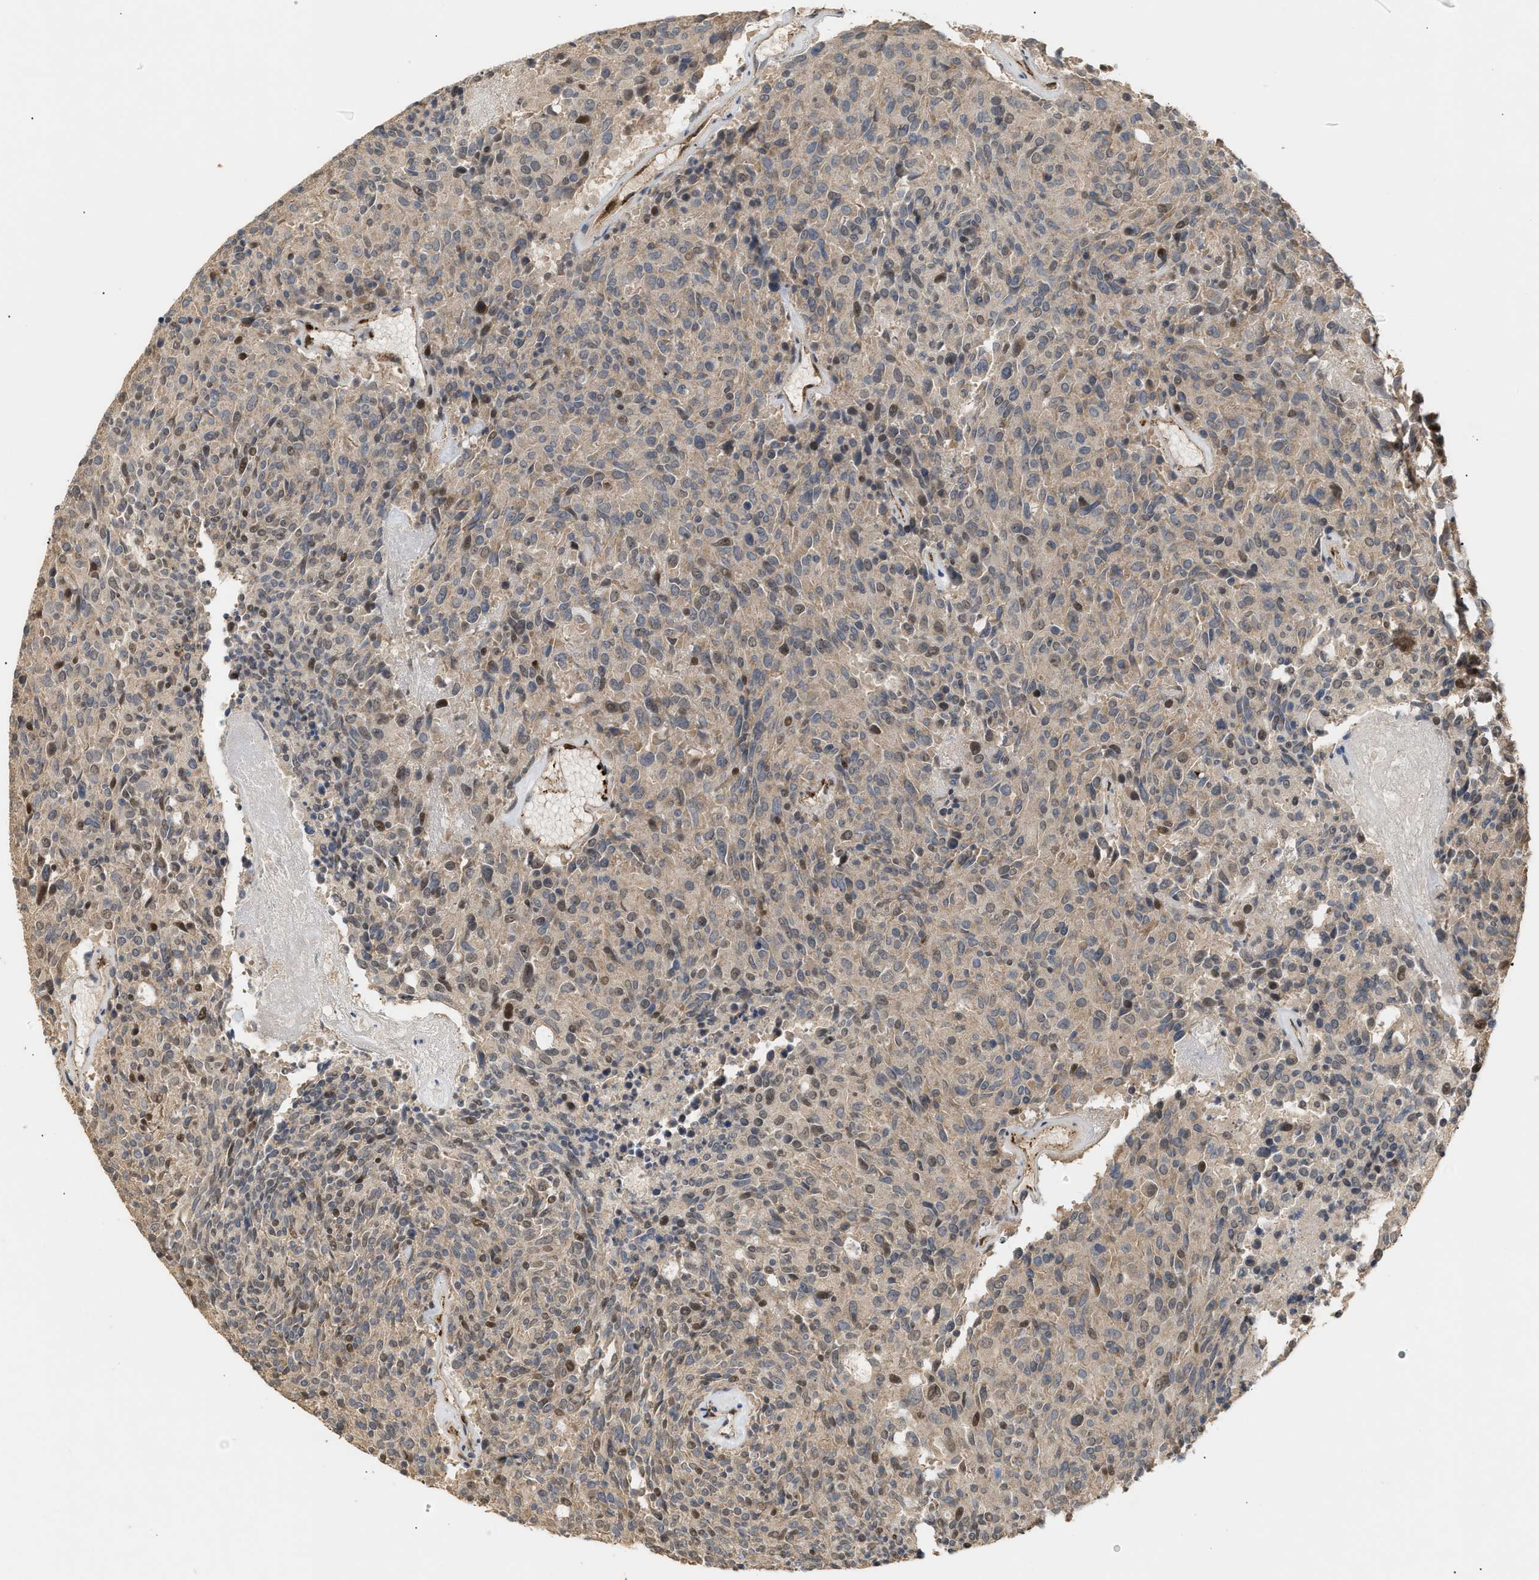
{"staining": {"intensity": "moderate", "quantity": "25%-75%", "location": "cytoplasmic/membranous,nuclear"}, "tissue": "carcinoid", "cell_type": "Tumor cells", "image_type": "cancer", "snomed": [{"axis": "morphology", "description": "Carcinoid, malignant, NOS"}, {"axis": "topography", "description": "Pancreas"}], "caption": "Protein staining exhibits moderate cytoplasmic/membranous and nuclear expression in approximately 25%-75% of tumor cells in malignant carcinoid.", "gene": "ZFAND5", "patient": {"sex": "female", "age": 54}}